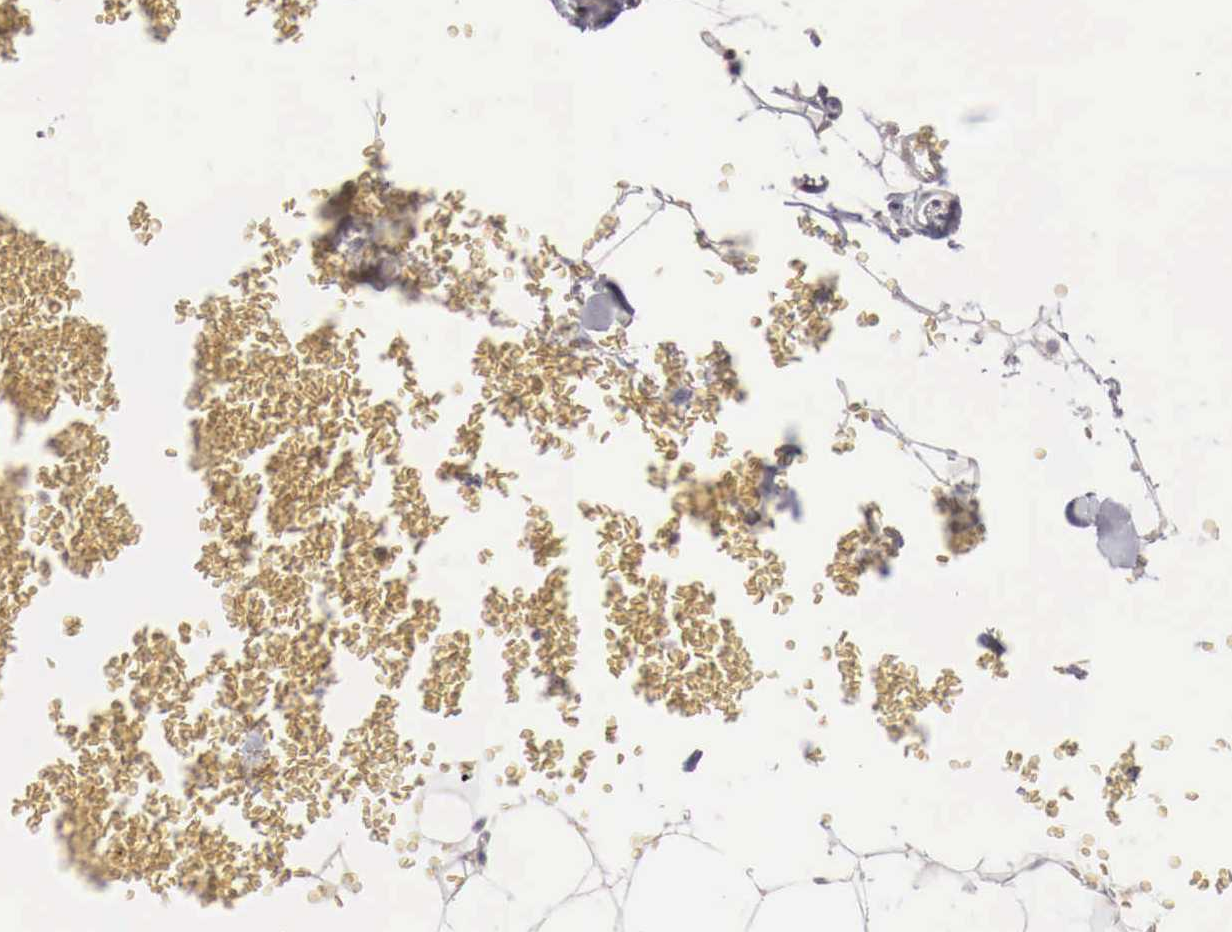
{"staining": {"intensity": "negative", "quantity": "none", "location": "none"}, "tissue": "adipose tissue", "cell_type": "Adipocytes", "image_type": "normal", "snomed": [{"axis": "morphology", "description": "Normal tissue, NOS"}, {"axis": "morphology", "description": "Inflammation, NOS"}, {"axis": "topography", "description": "Lymph node"}, {"axis": "topography", "description": "Peripheral nerve tissue"}], "caption": "High magnification brightfield microscopy of normal adipose tissue stained with DAB (brown) and counterstained with hematoxylin (blue): adipocytes show no significant expression. (Immunohistochemistry, brightfield microscopy, high magnification).", "gene": "XPNPEP3", "patient": {"sex": "male", "age": 52}}